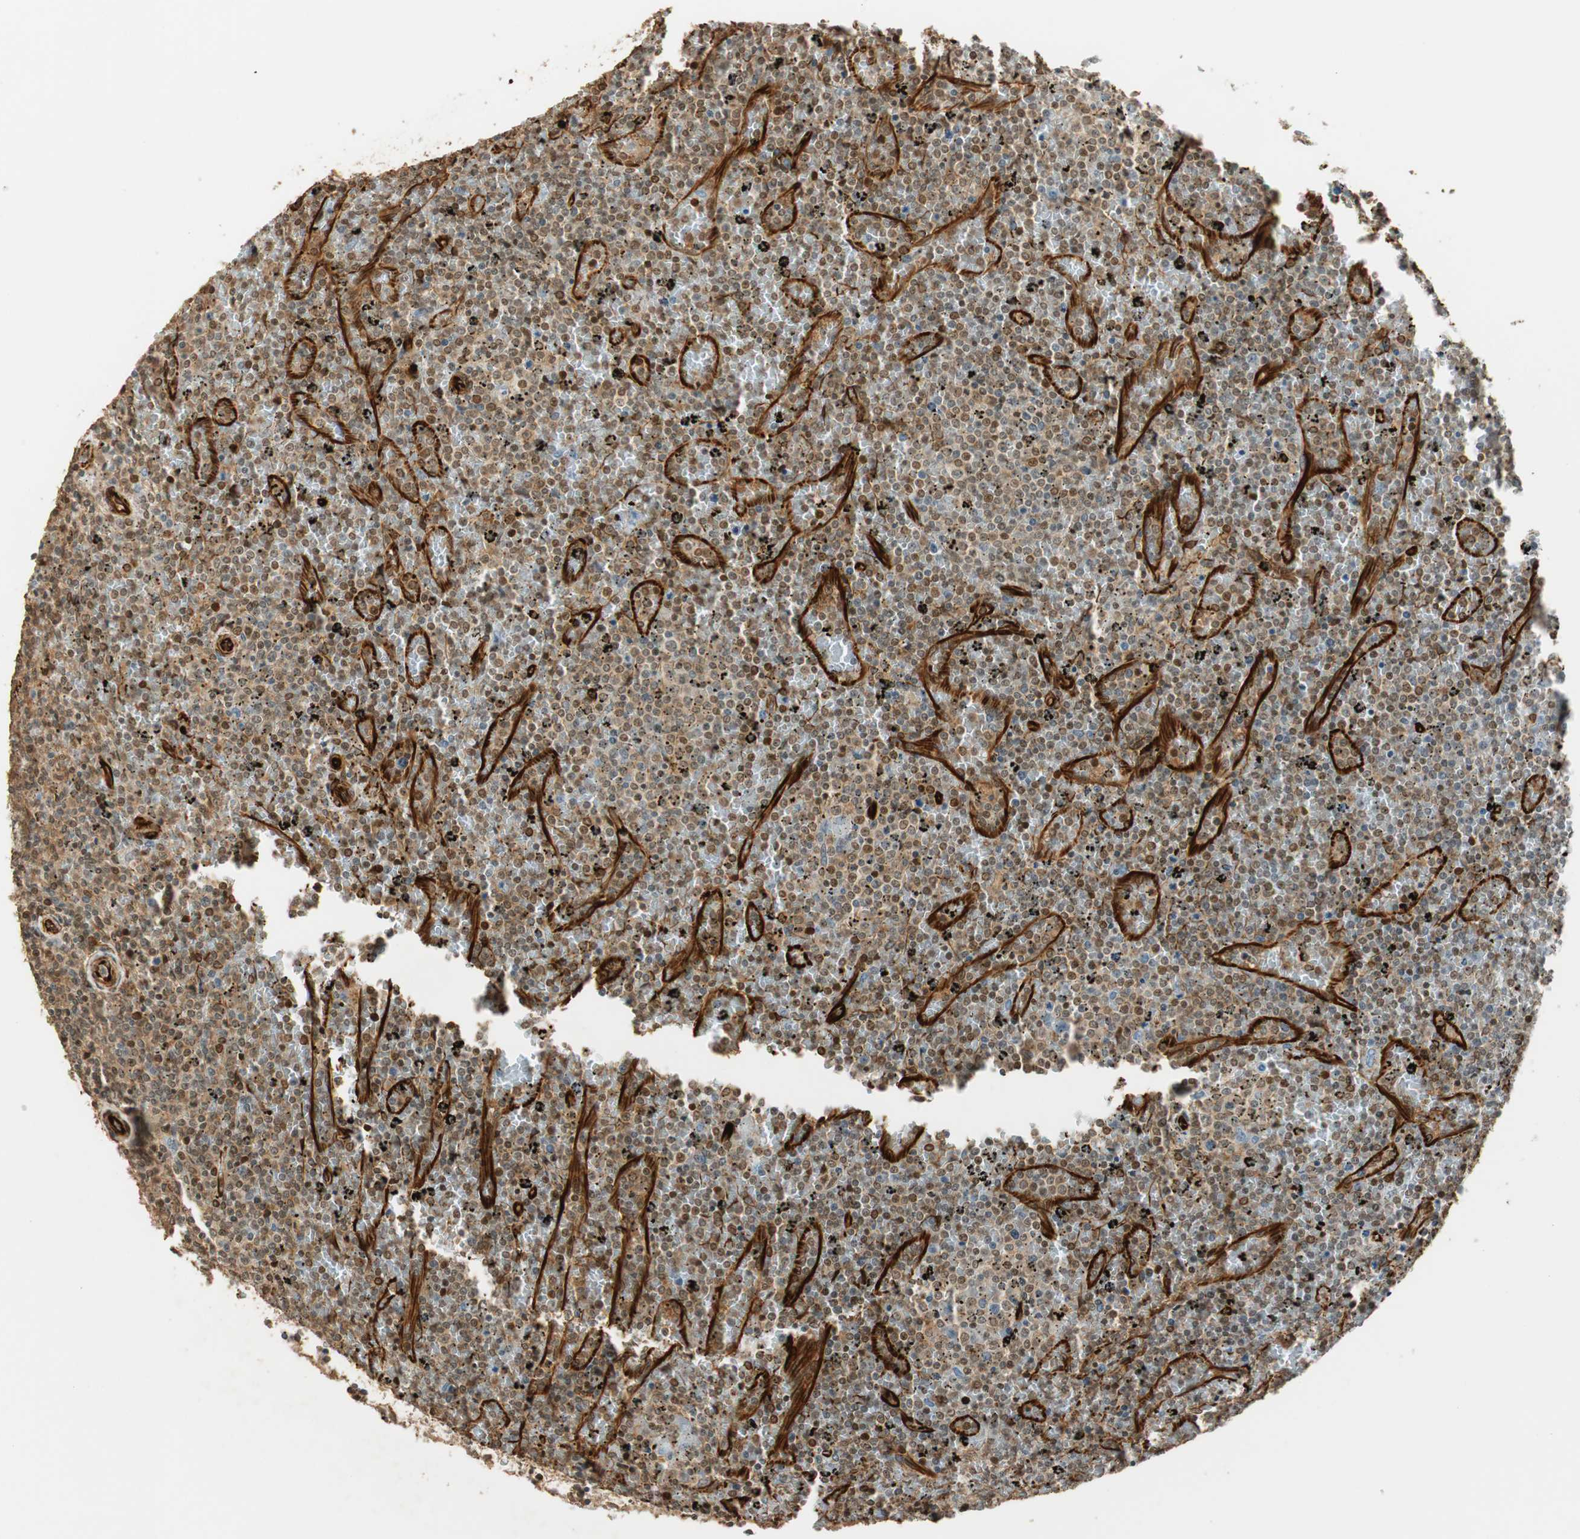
{"staining": {"intensity": "weak", "quantity": "<25%", "location": "nuclear"}, "tissue": "lymphoma", "cell_type": "Tumor cells", "image_type": "cancer", "snomed": [{"axis": "morphology", "description": "Malignant lymphoma, non-Hodgkin's type, Low grade"}, {"axis": "topography", "description": "Spleen"}], "caption": "The immunohistochemistry photomicrograph has no significant positivity in tumor cells of lymphoma tissue. The staining is performed using DAB brown chromogen with nuclei counter-stained in using hematoxylin.", "gene": "NES", "patient": {"sex": "female", "age": 77}}